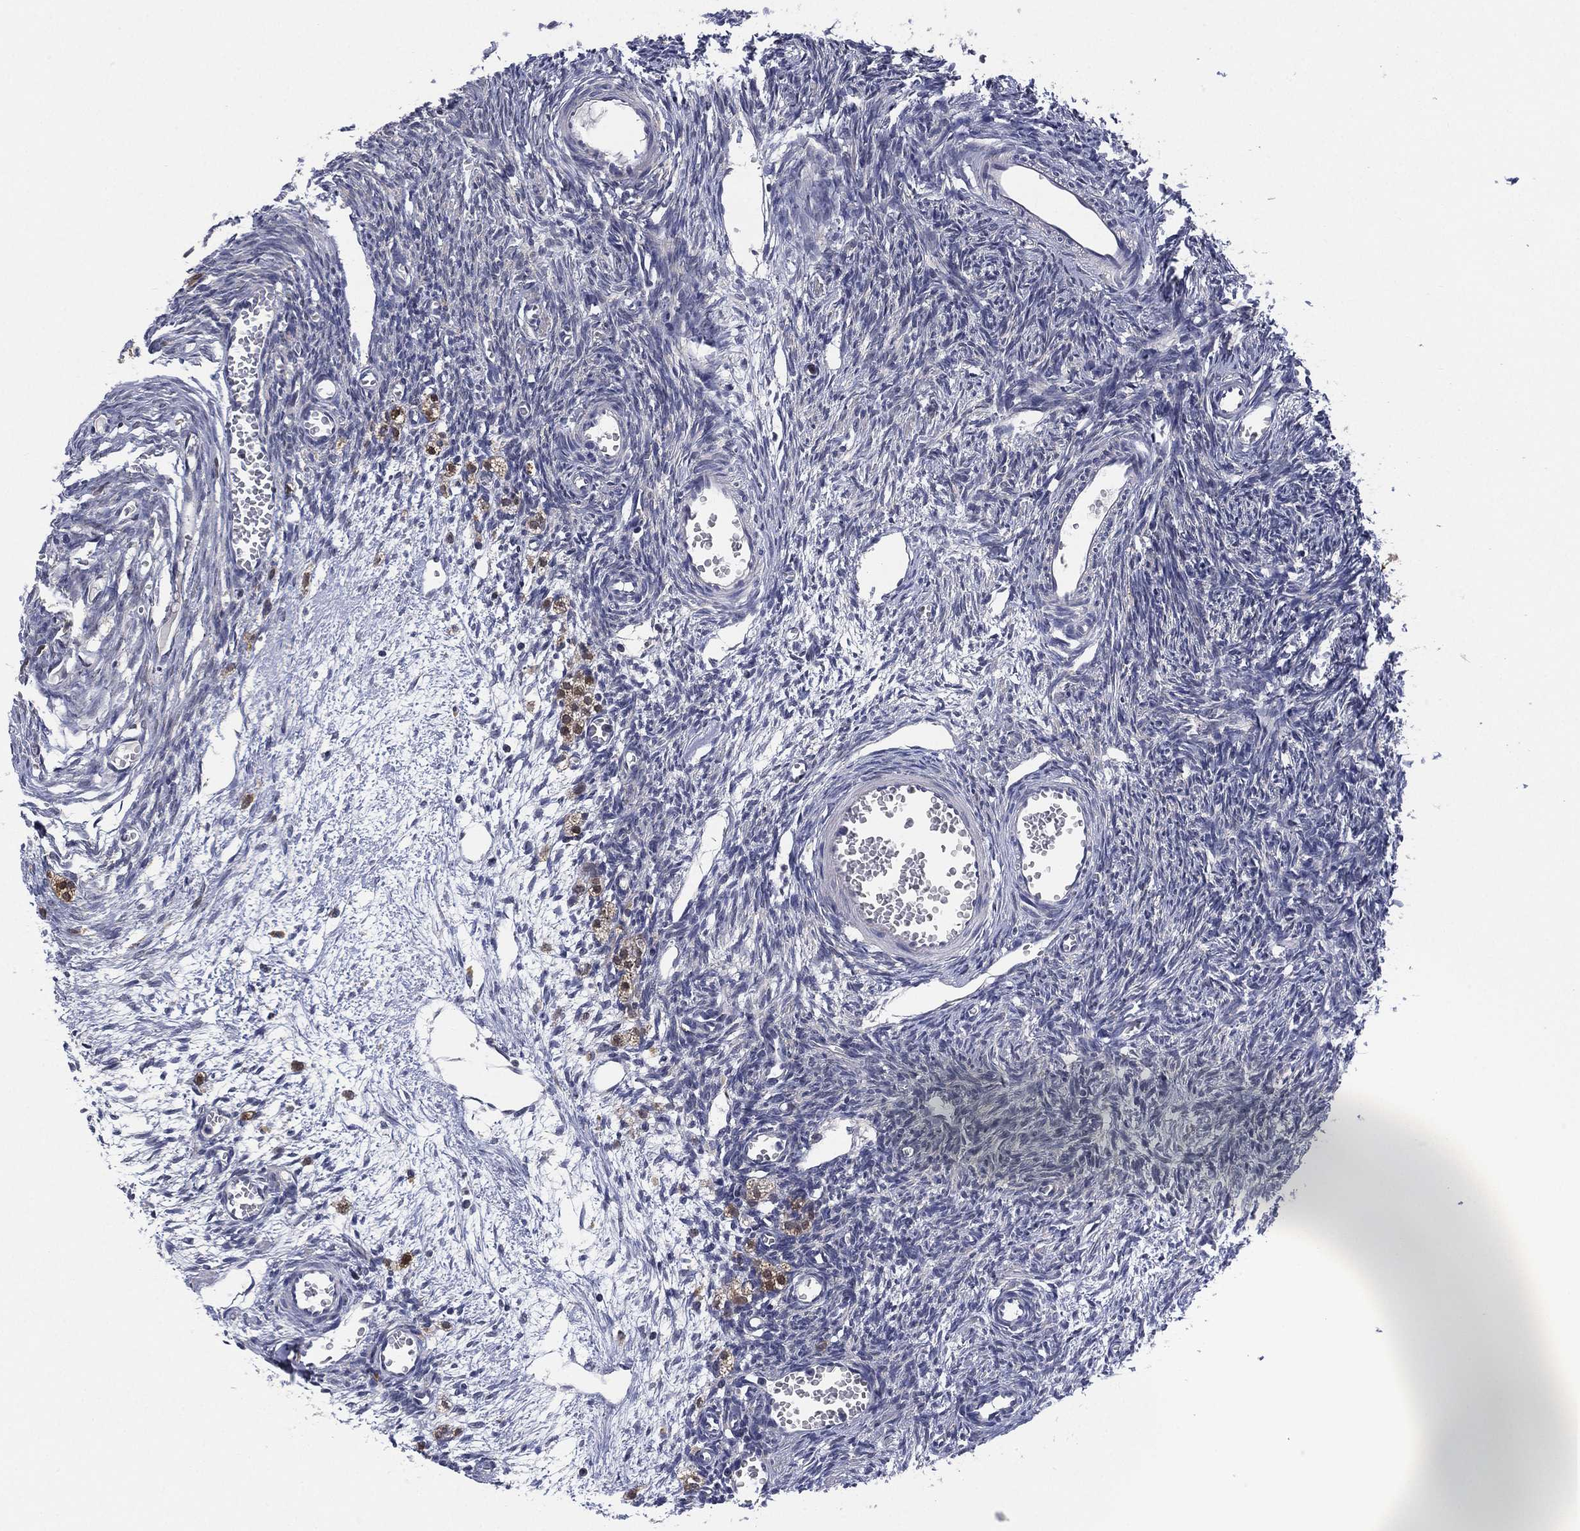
{"staining": {"intensity": "negative", "quantity": "none", "location": "none"}, "tissue": "ovary", "cell_type": "Ovarian stroma cells", "image_type": "normal", "snomed": [{"axis": "morphology", "description": "Normal tissue, NOS"}, {"axis": "topography", "description": "Ovary"}], "caption": "Ovarian stroma cells are negative for brown protein staining in benign ovary. (Brightfield microscopy of DAB (3,3'-diaminobenzidine) immunohistochemistry at high magnification).", "gene": "SELENOO", "patient": {"sex": "female", "age": 27}}